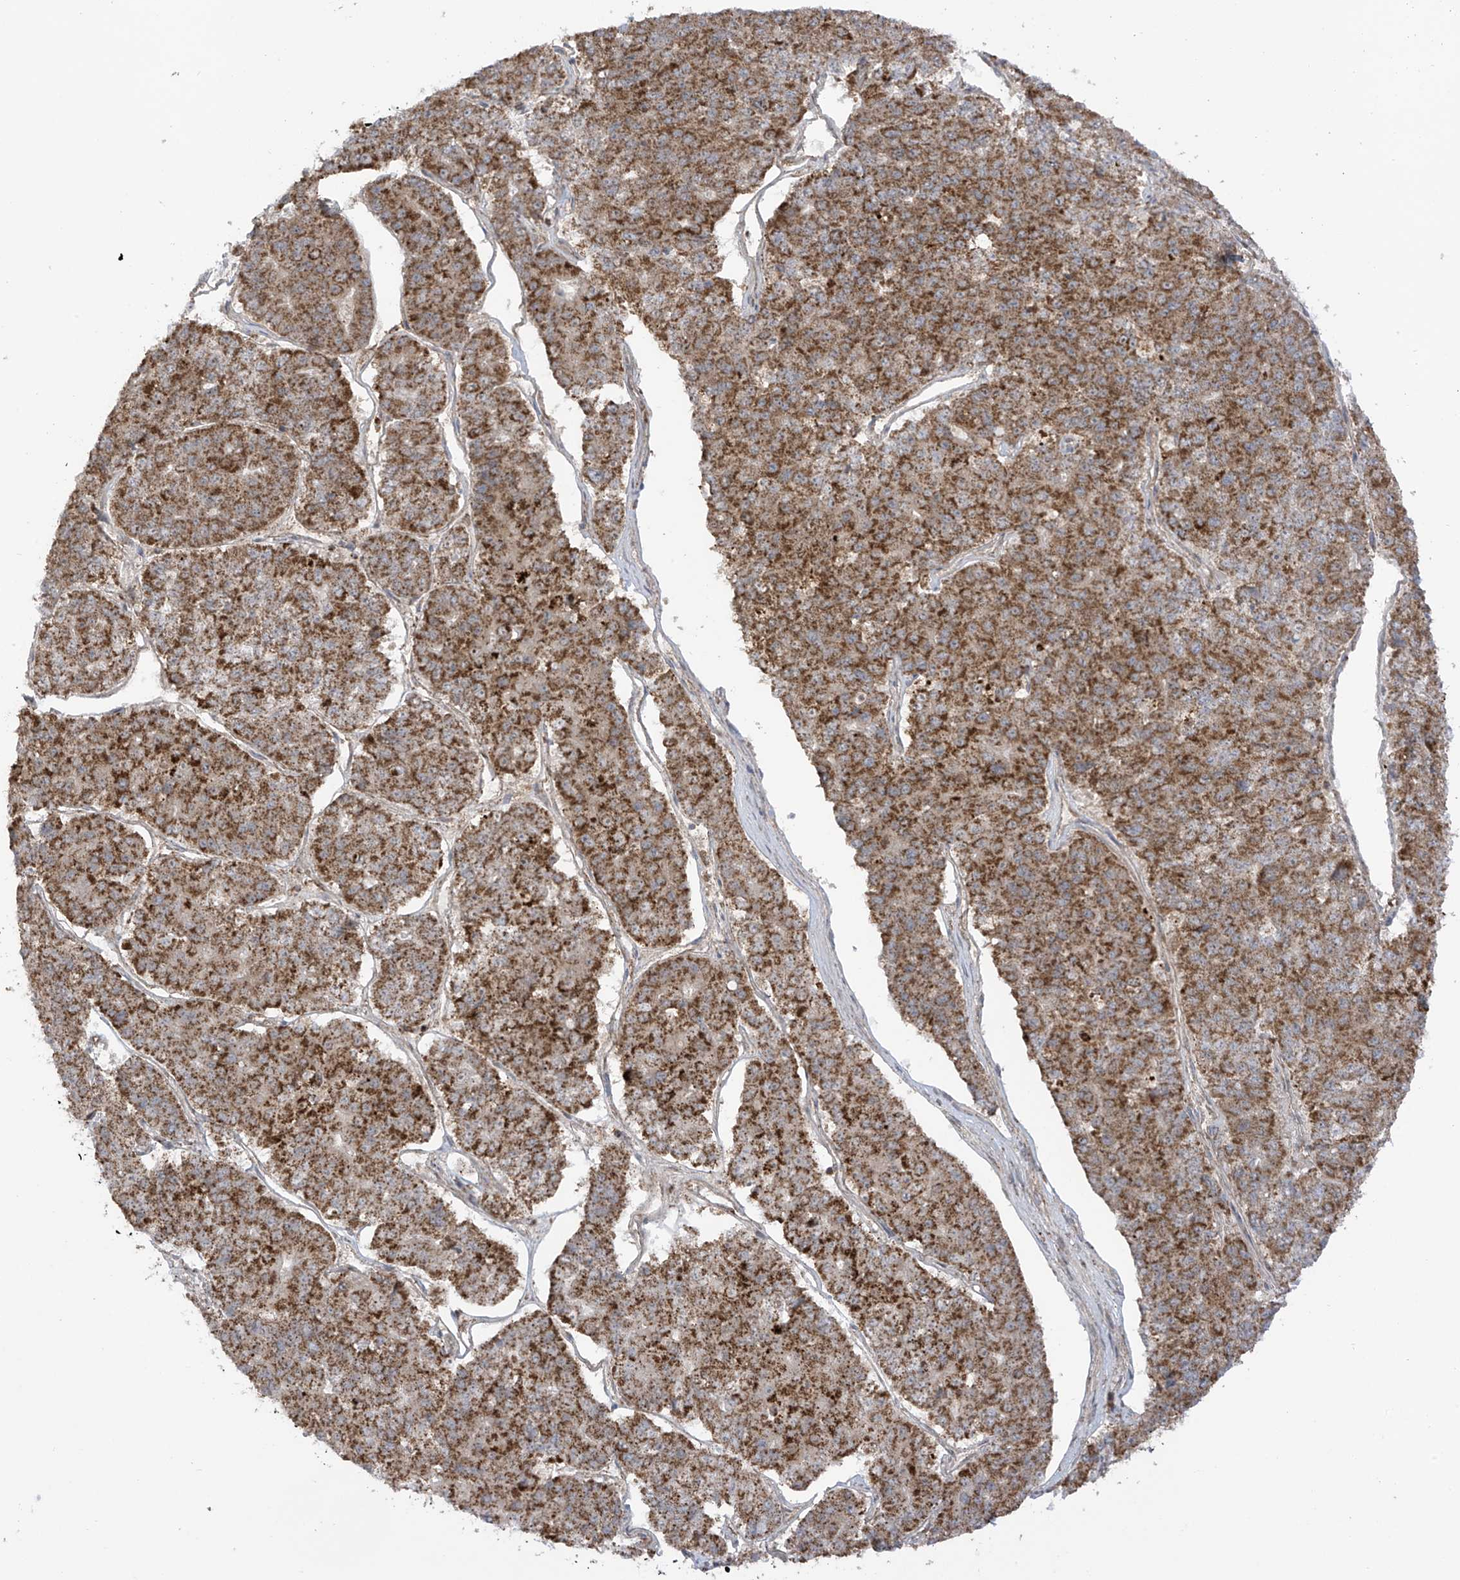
{"staining": {"intensity": "strong", "quantity": ">75%", "location": "cytoplasmic/membranous"}, "tissue": "pancreatic cancer", "cell_type": "Tumor cells", "image_type": "cancer", "snomed": [{"axis": "morphology", "description": "Adenocarcinoma, NOS"}, {"axis": "topography", "description": "Pancreas"}], "caption": "A brown stain labels strong cytoplasmic/membranous expression of a protein in human adenocarcinoma (pancreatic) tumor cells.", "gene": "REPS1", "patient": {"sex": "male", "age": 50}}